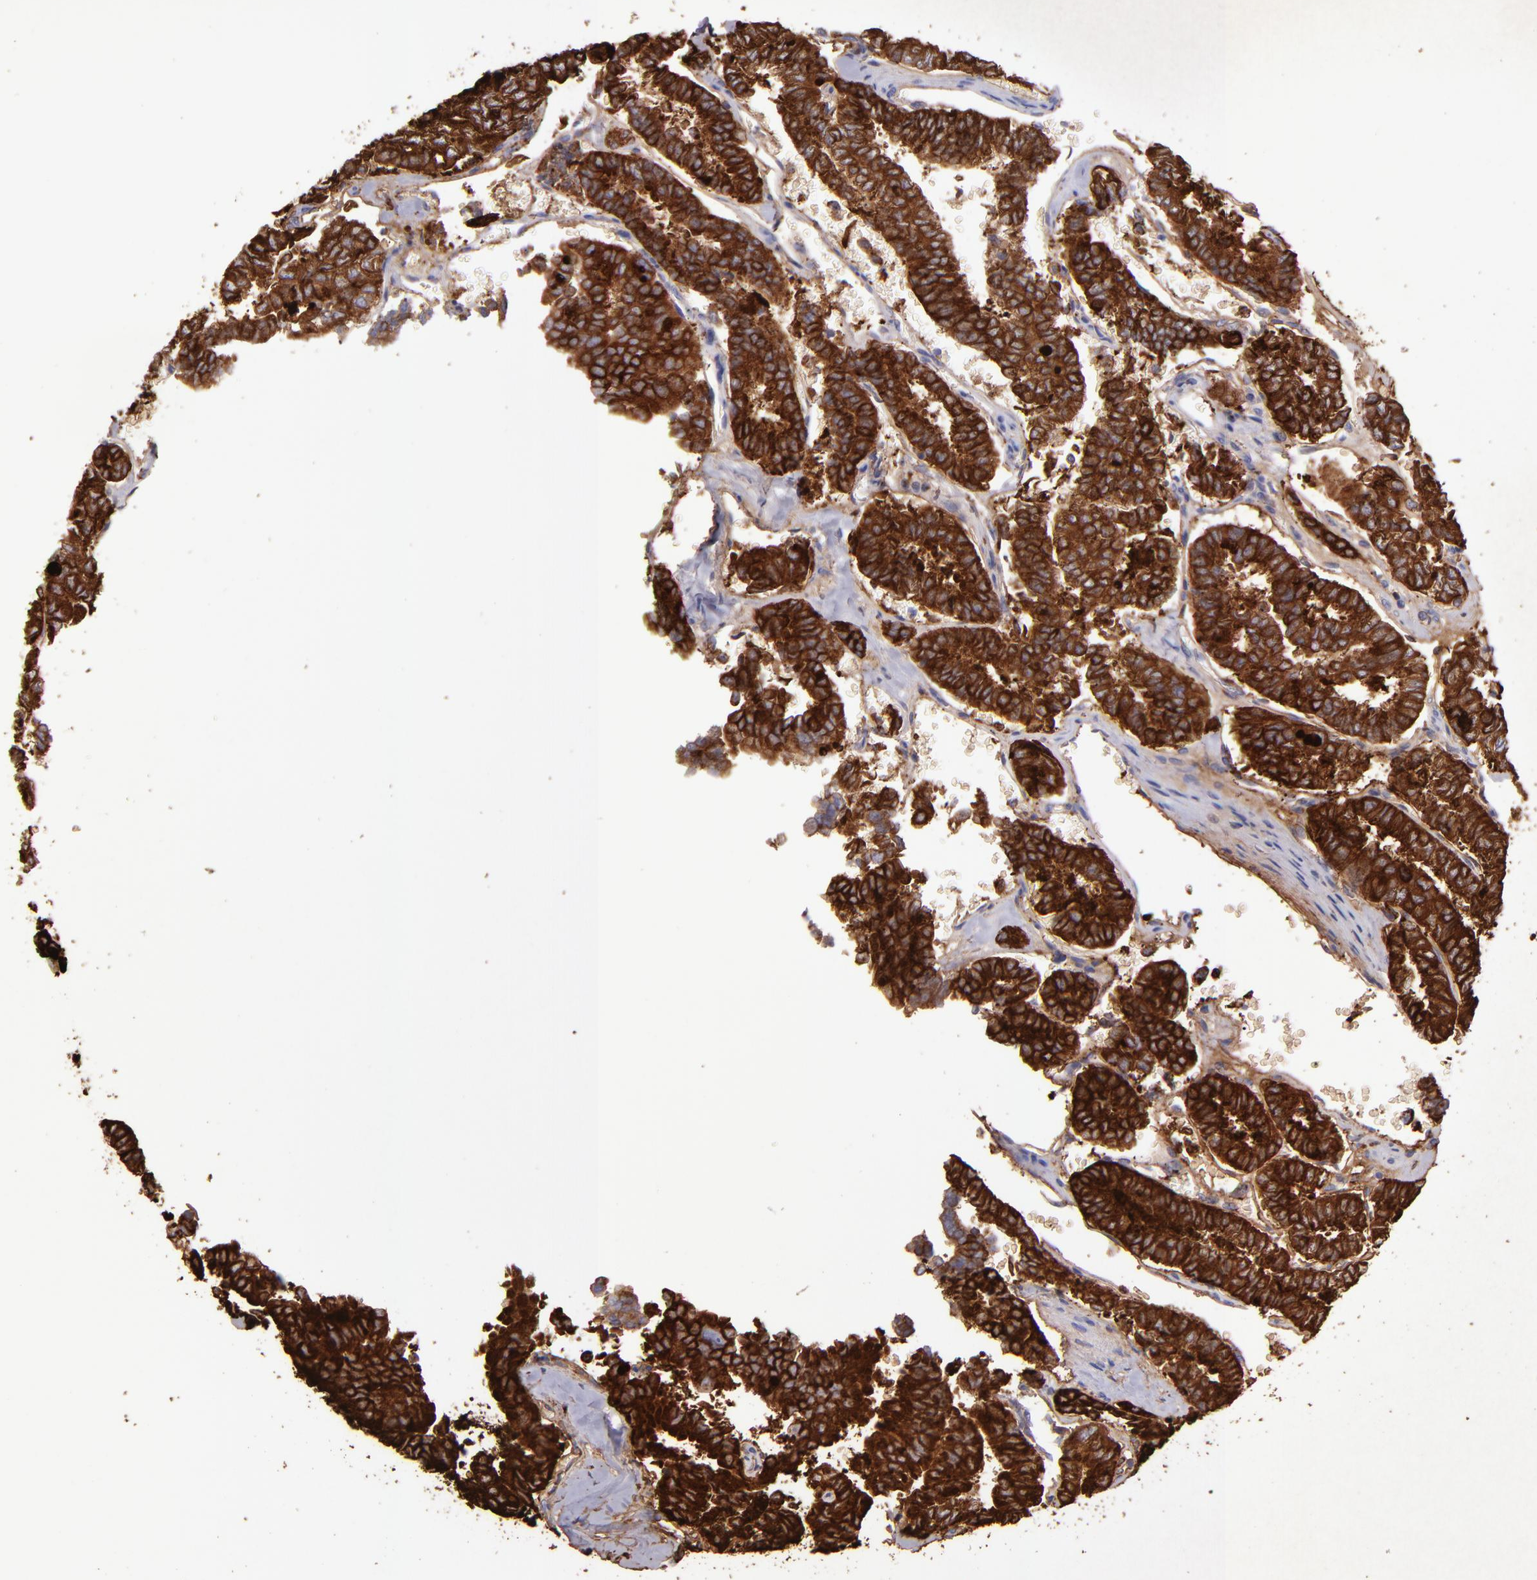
{"staining": {"intensity": "strong", "quantity": ">75%", "location": "cytoplasmic/membranous"}, "tissue": "thyroid cancer", "cell_type": "Tumor cells", "image_type": "cancer", "snomed": [{"axis": "morphology", "description": "Papillary adenocarcinoma, NOS"}, {"axis": "topography", "description": "Thyroid gland"}], "caption": "Thyroid cancer (papillary adenocarcinoma) was stained to show a protein in brown. There is high levels of strong cytoplasmic/membranous expression in about >75% of tumor cells. (Stains: DAB in brown, nuclei in blue, Microscopy: brightfield microscopy at high magnification).", "gene": "TG", "patient": {"sex": "female", "age": 35}}